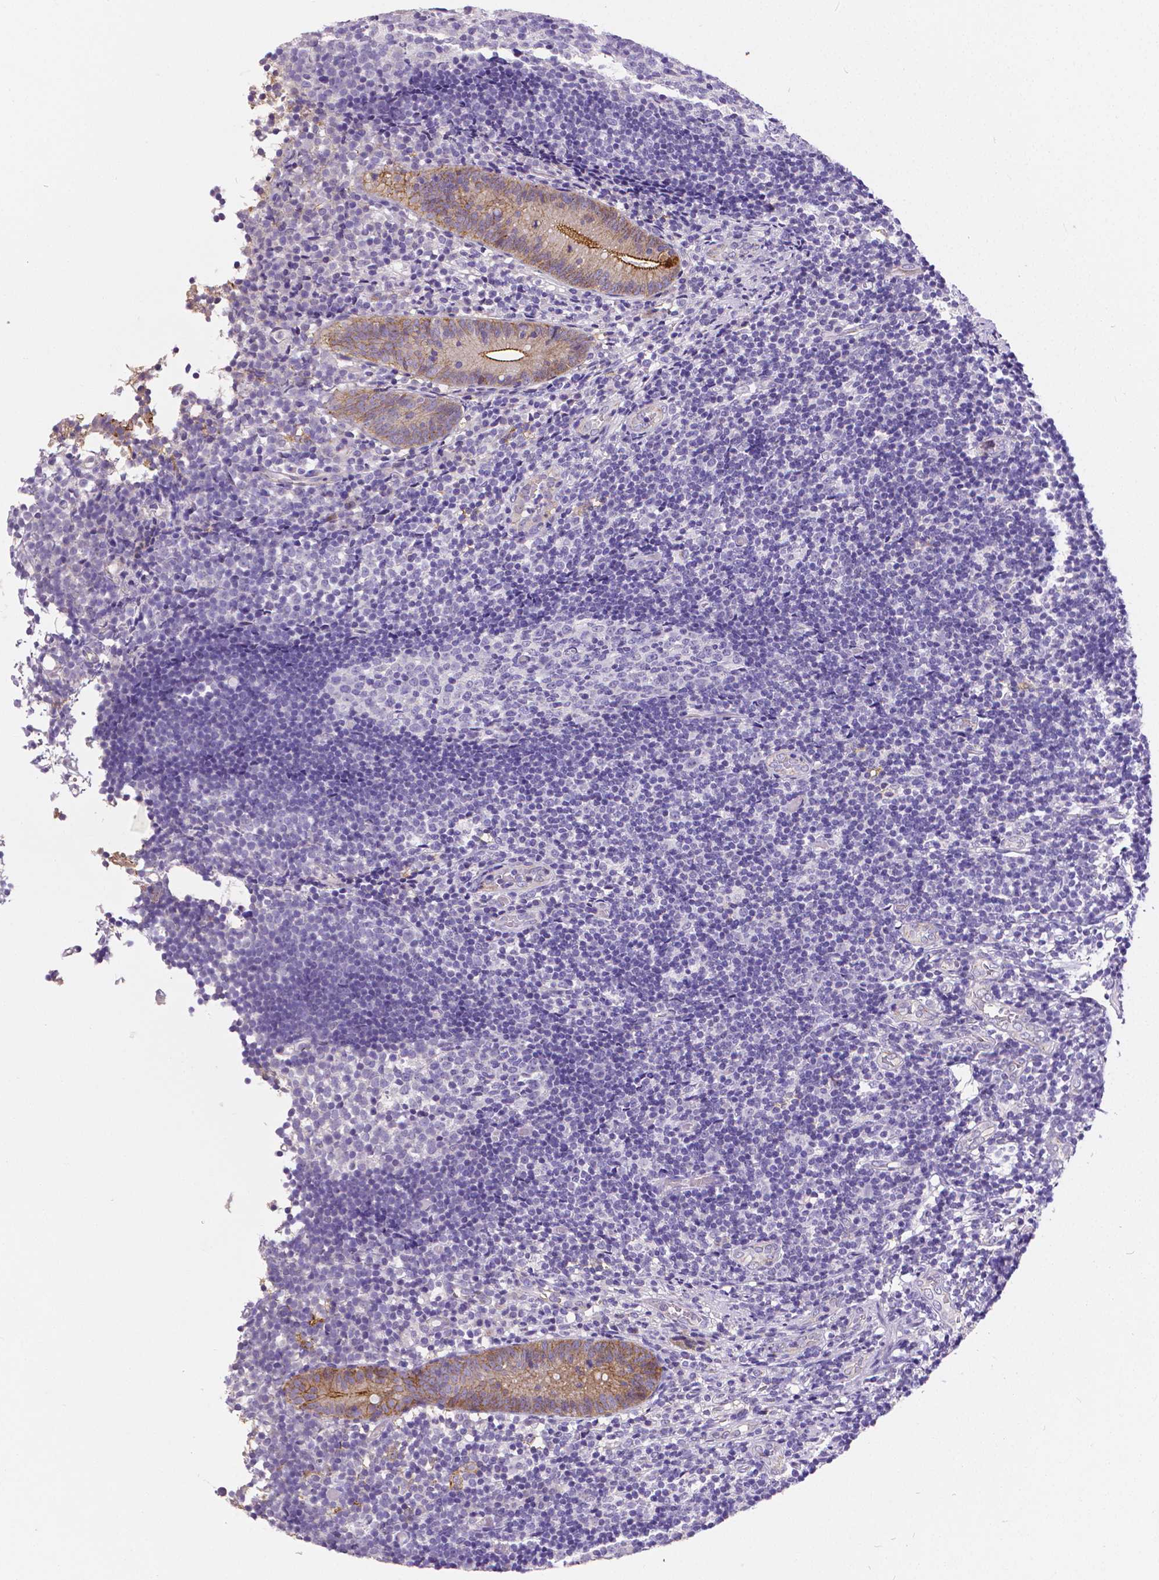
{"staining": {"intensity": "moderate", "quantity": "25%-75%", "location": "cytoplasmic/membranous"}, "tissue": "appendix", "cell_type": "Glandular cells", "image_type": "normal", "snomed": [{"axis": "morphology", "description": "Normal tissue, NOS"}, {"axis": "topography", "description": "Appendix"}], "caption": "Normal appendix was stained to show a protein in brown. There is medium levels of moderate cytoplasmic/membranous expression in approximately 25%-75% of glandular cells. (DAB IHC, brown staining for protein, blue staining for nuclei).", "gene": "OCLN", "patient": {"sex": "female", "age": 32}}